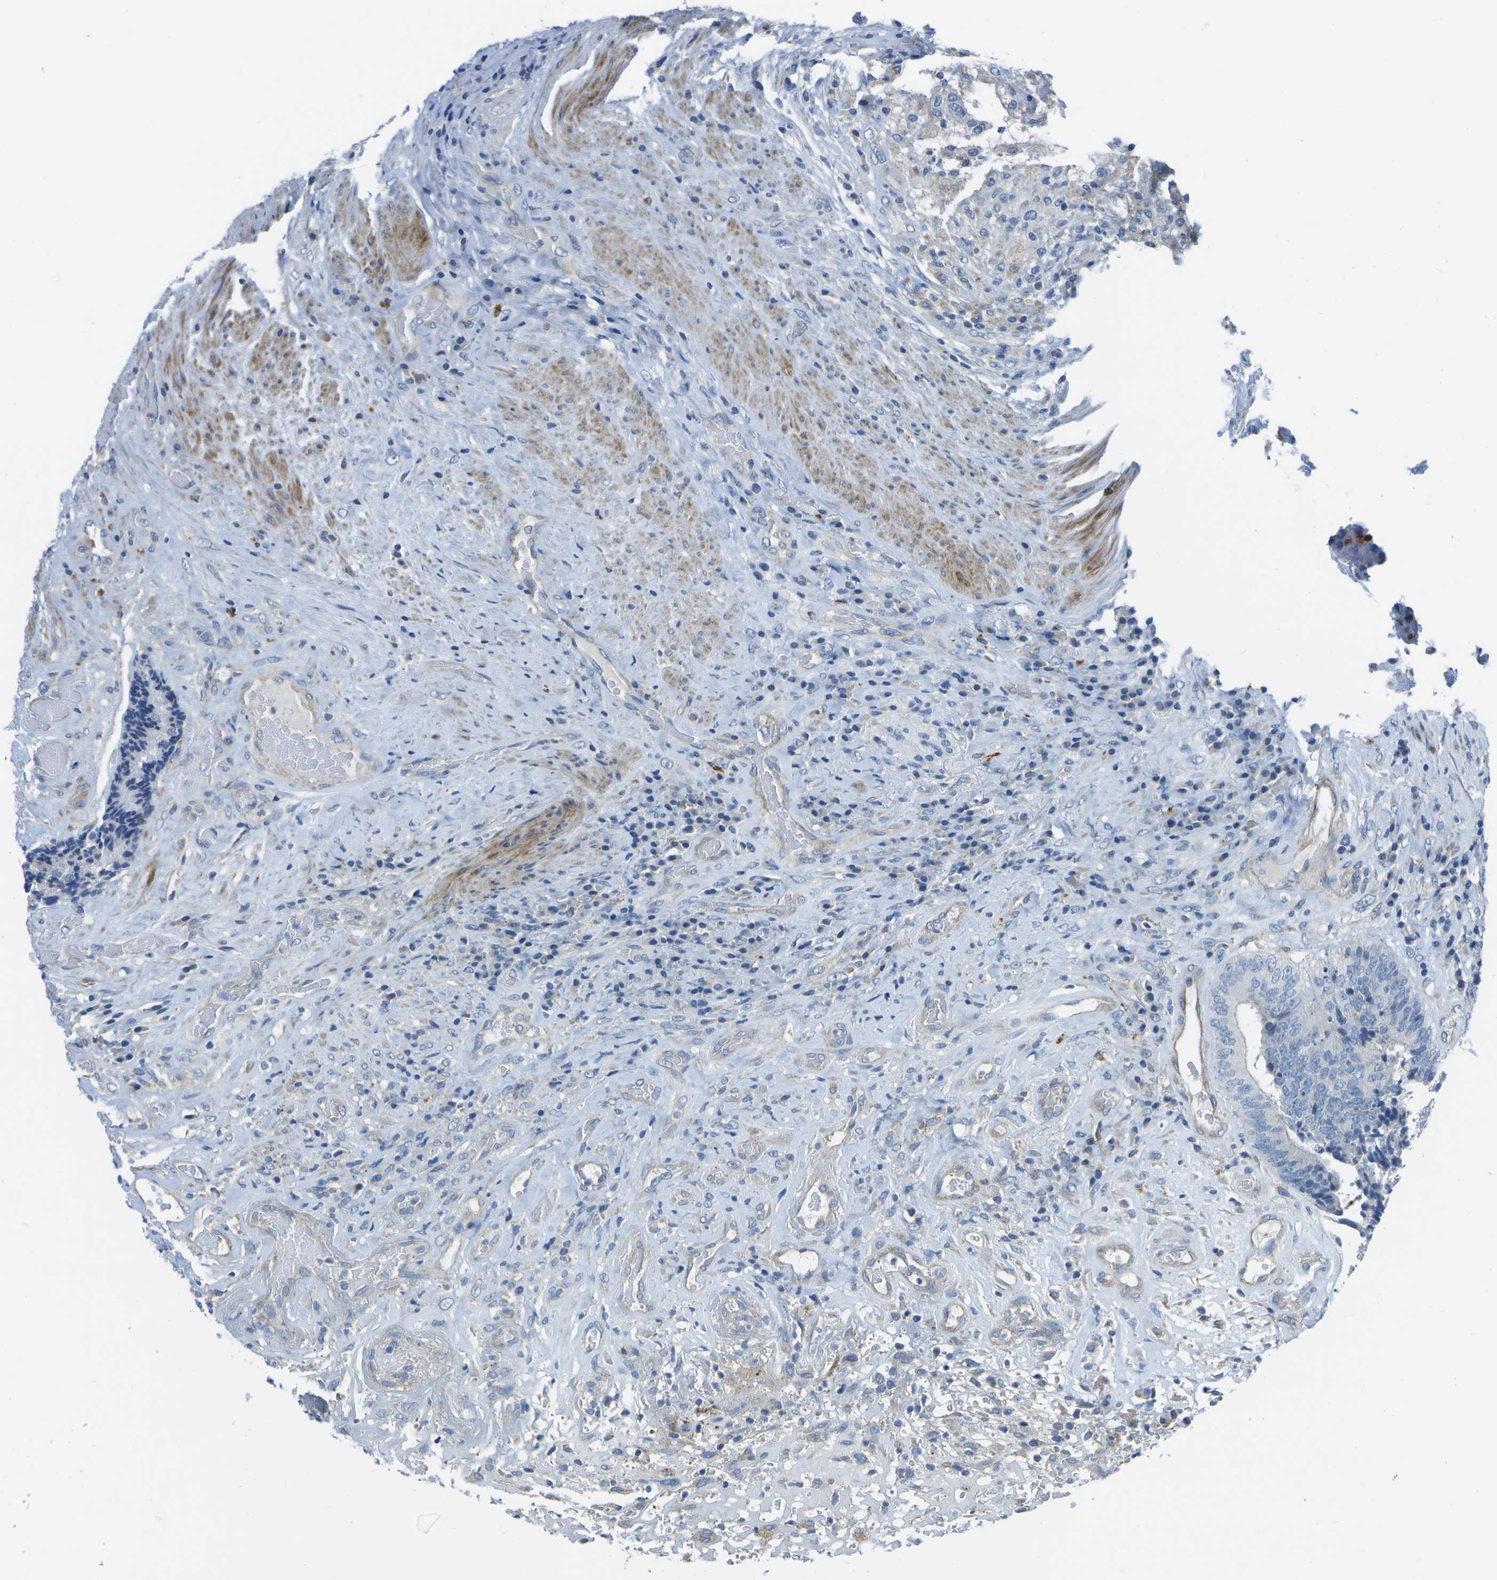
{"staining": {"intensity": "negative", "quantity": "none", "location": "none"}, "tissue": "colorectal cancer", "cell_type": "Tumor cells", "image_type": "cancer", "snomed": [{"axis": "morphology", "description": "Adenocarcinoma, NOS"}, {"axis": "topography", "description": "Rectum"}], "caption": "Tumor cells show no significant staining in colorectal cancer (adenocarcinoma).", "gene": "DCT", "patient": {"sex": "male", "age": 72}}